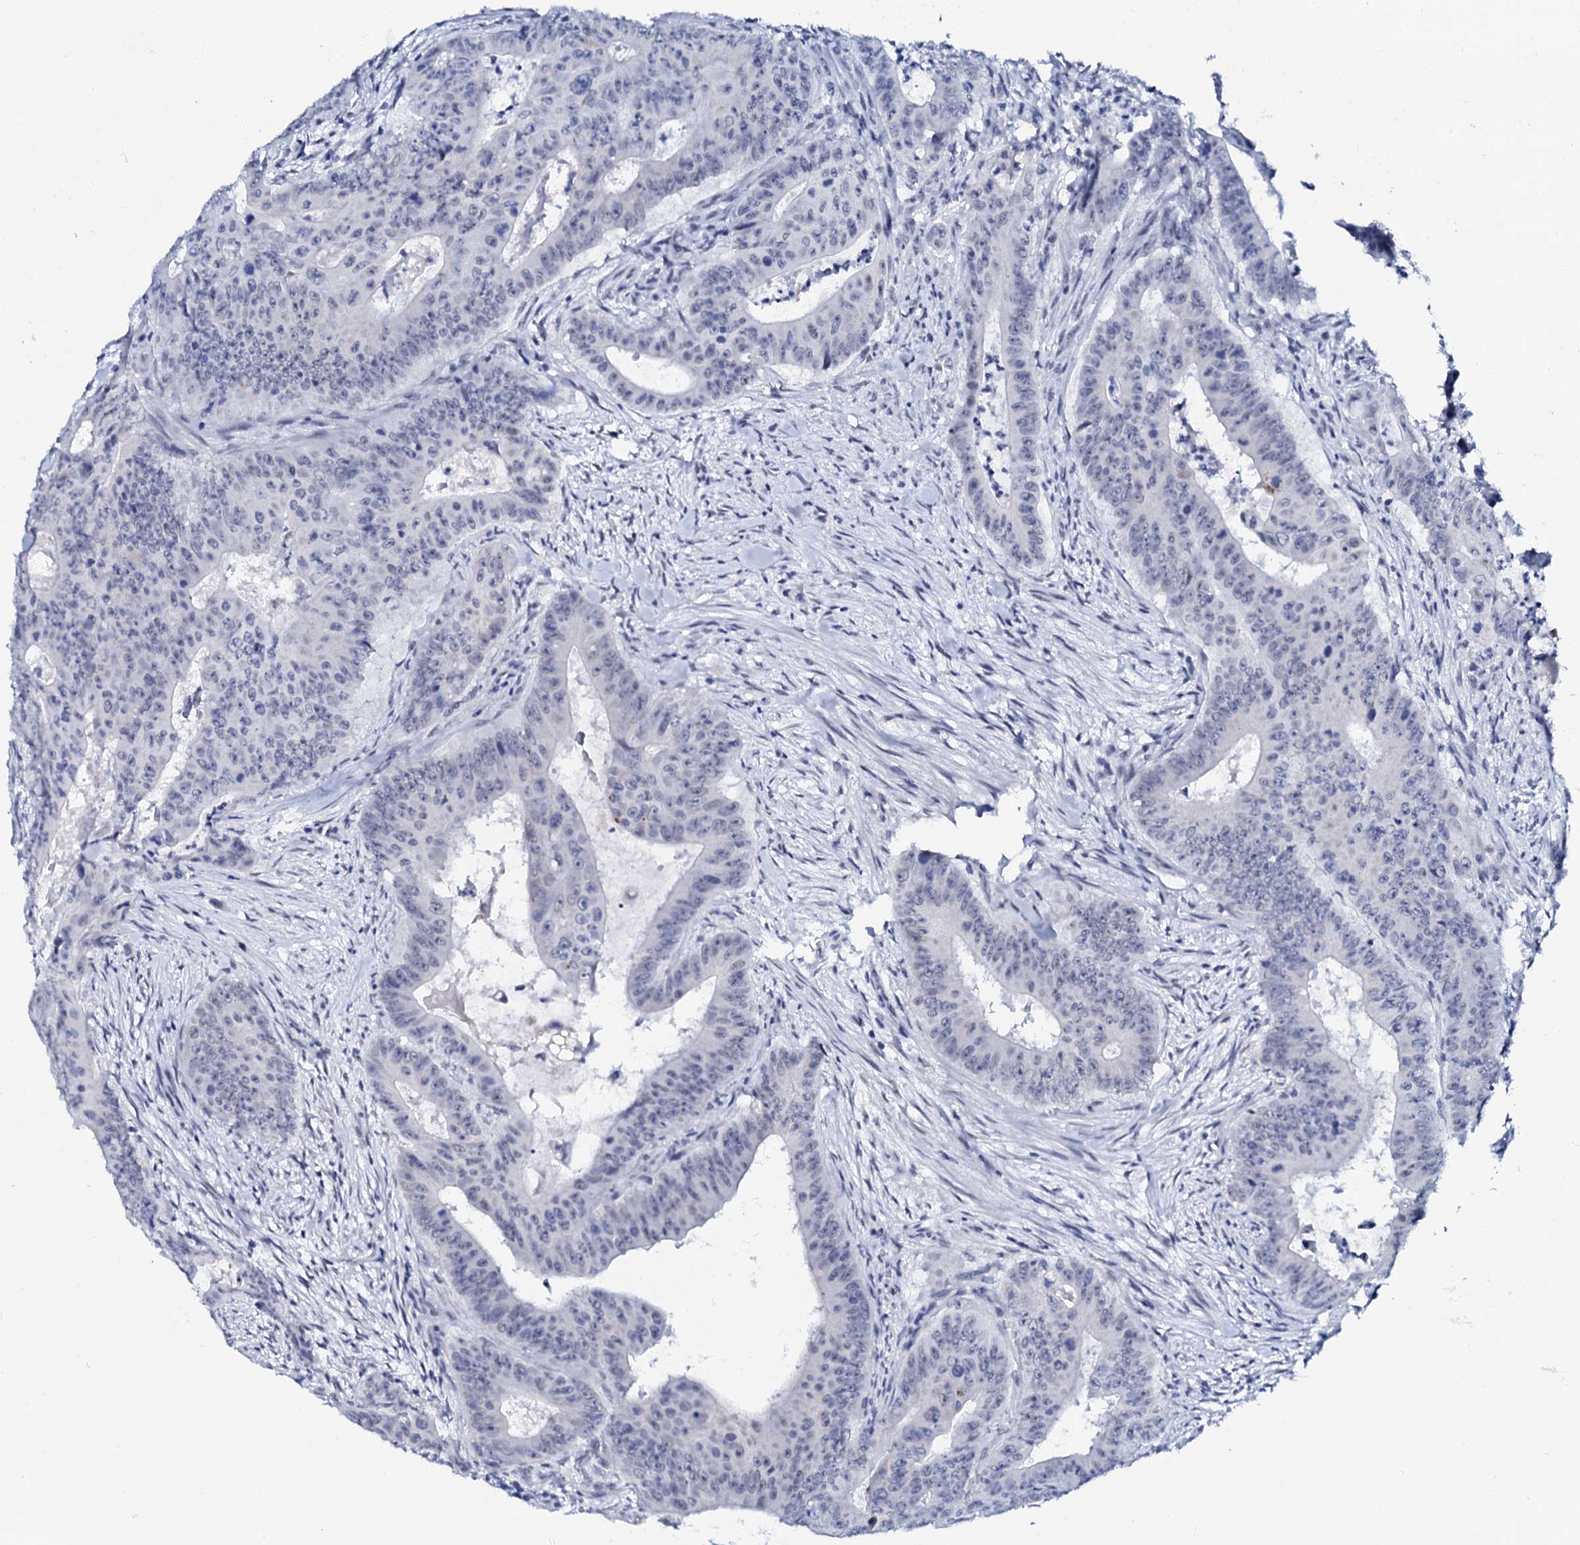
{"staining": {"intensity": "negative", "quantity": "none", "location": "none"}, "tissue": "colorectal cancer", "cell_type": "Tumor cells", "image_type": "cancer", "snomed": [{"axis": "morphology", "description": "Adenocarcinoma, NOS"}, {"axis": "topography", "description": "Rectum"}], "caption": "The image shows no significant positivity in tumor cells of adenocarcinoma (colorectal).", "gene": "SPATA19", "patient": {"sex": "female", "age": 75}}